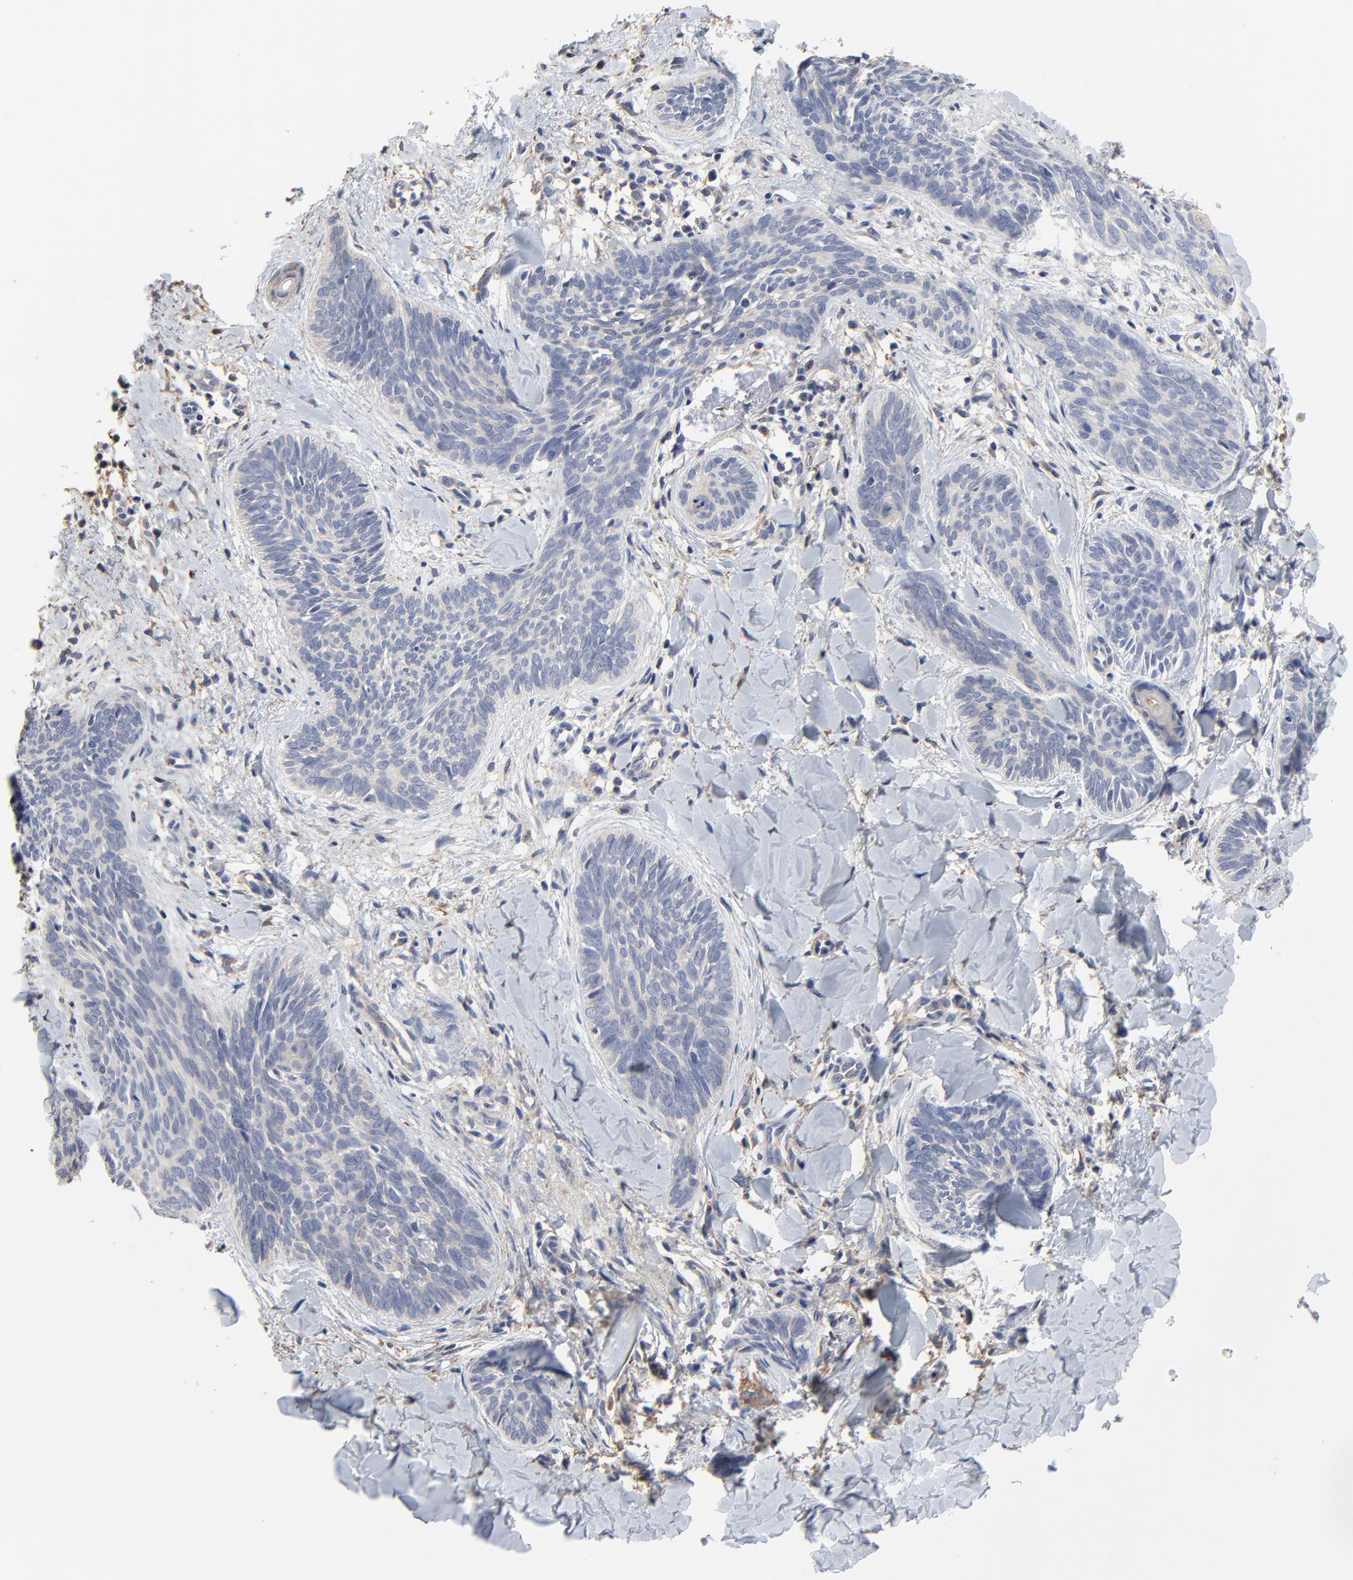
{"staining": {"intensity": "weak", "quantity": "<25%", "location": "cytoplasmic/membranous"}, "tissue": "skin cancer", "cell_type": "Tumor cells", "image_type": "cancer", "snomed": [{"axis": "morphology", "description": "Basal cell carcinoma"}, {"axis": "topography", "description": "Skin"}], "caption": "An image of human skin basal cell carcinoma is negative for staining in tumor cells.", "gene": "NXF3", "patient": {"sex": "female", "age": 81}}